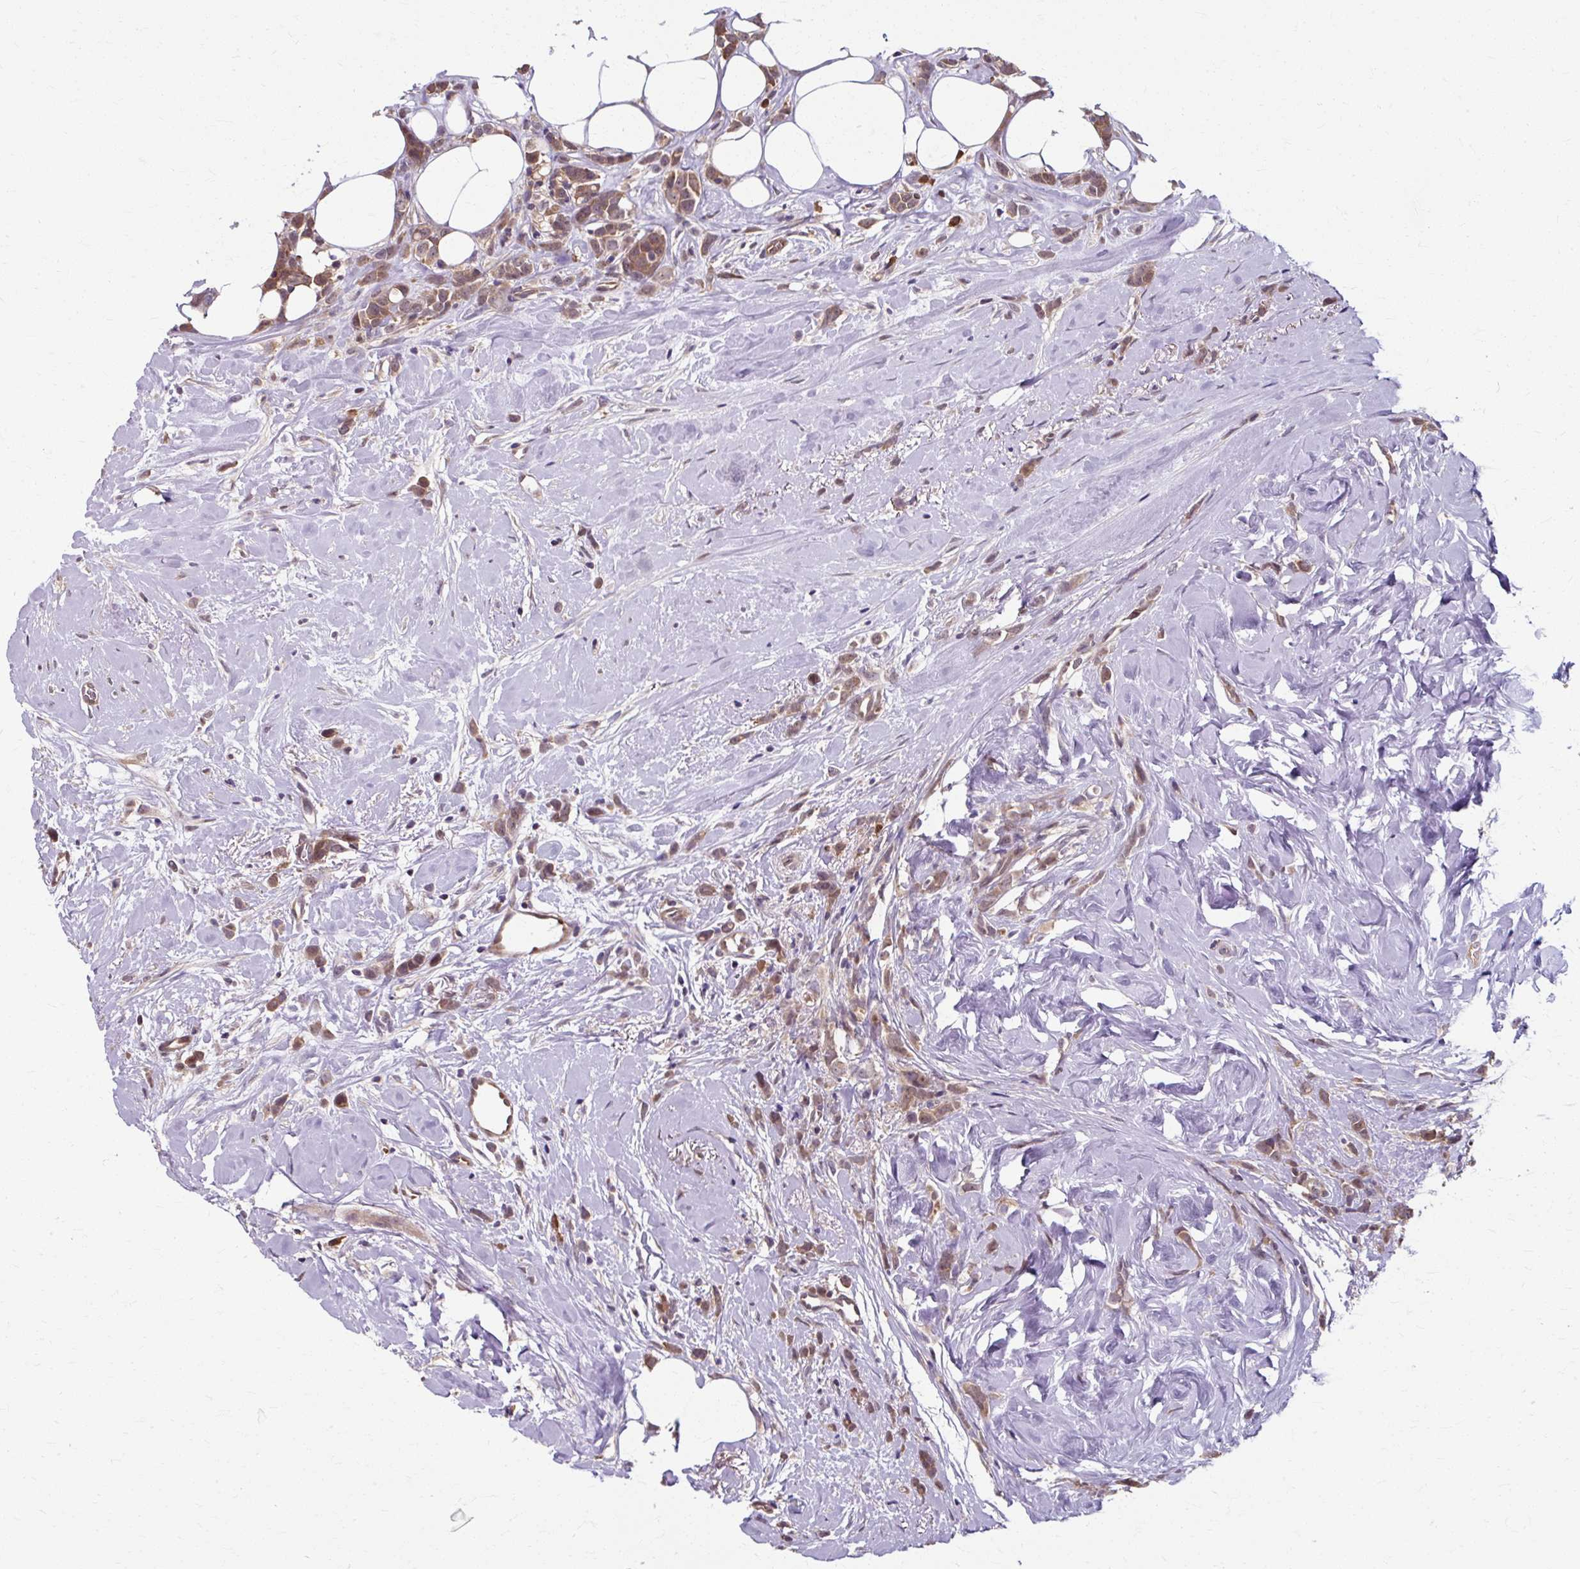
{"staining": {"intensity": "moderate", "quantity": ">75%", "location": "cytoplasmic/membranous"}, "tissue": "breast cancer", "cell_type": "Tumor cells", "image_type": "cancer", "snomed": [{"axis": "morphology", "description": "Duct carcinoma"}, {"axis": "topography", "description": "Breast"}], "caption": "Invasive ductal carcinoma (breast) stained with DAB immunohistochemistry reveals medium levels of moderate cytoplasmic/membranous expression in approximately >75% of tumor cells.", "gene": "ZNF555", "patient": {"sex": "female", "age": 80}}